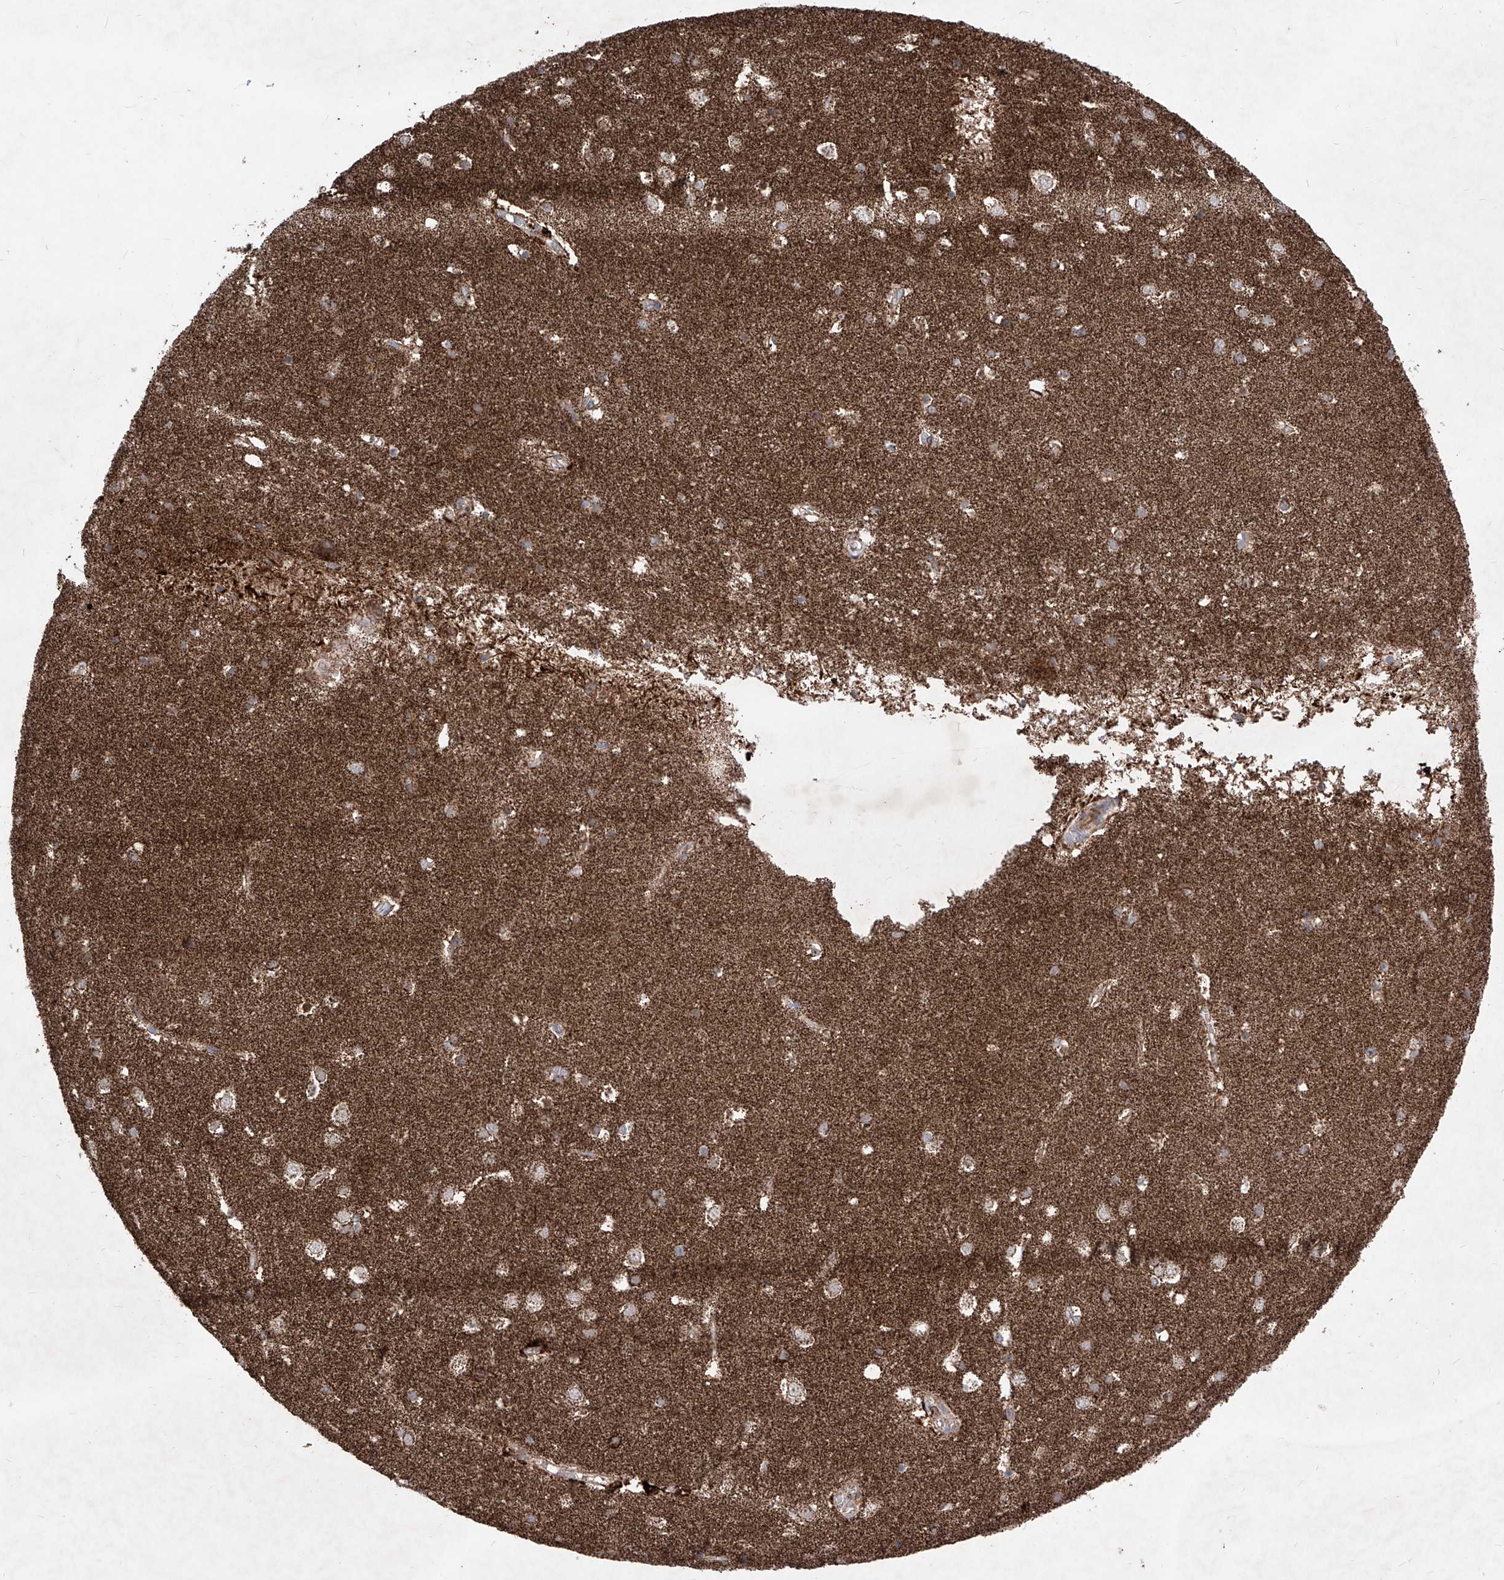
{"staining": {"intensity": "weak", "quantity": "25%-75%", "location": "cytoplasmic/membranous"}, "tissue": "cerebral cortex", "cell_type": "Endothelial cells", "image_type": "normal", "snomed": [{"axis": "morphology", "description": "Normal tissue, NOS"}, {"axis": "topography", "description": "Cerebral cortex"}], "caption": "Immunohistochemistry (IHC) of normal cerebral cortex demonstrates low levels of weak cytoplasmic/membranous positivity in approximately 25%-75% of endothelial cells.", "gene": "SEMA6A", "patient": {"sex": "male", "age": 54}}